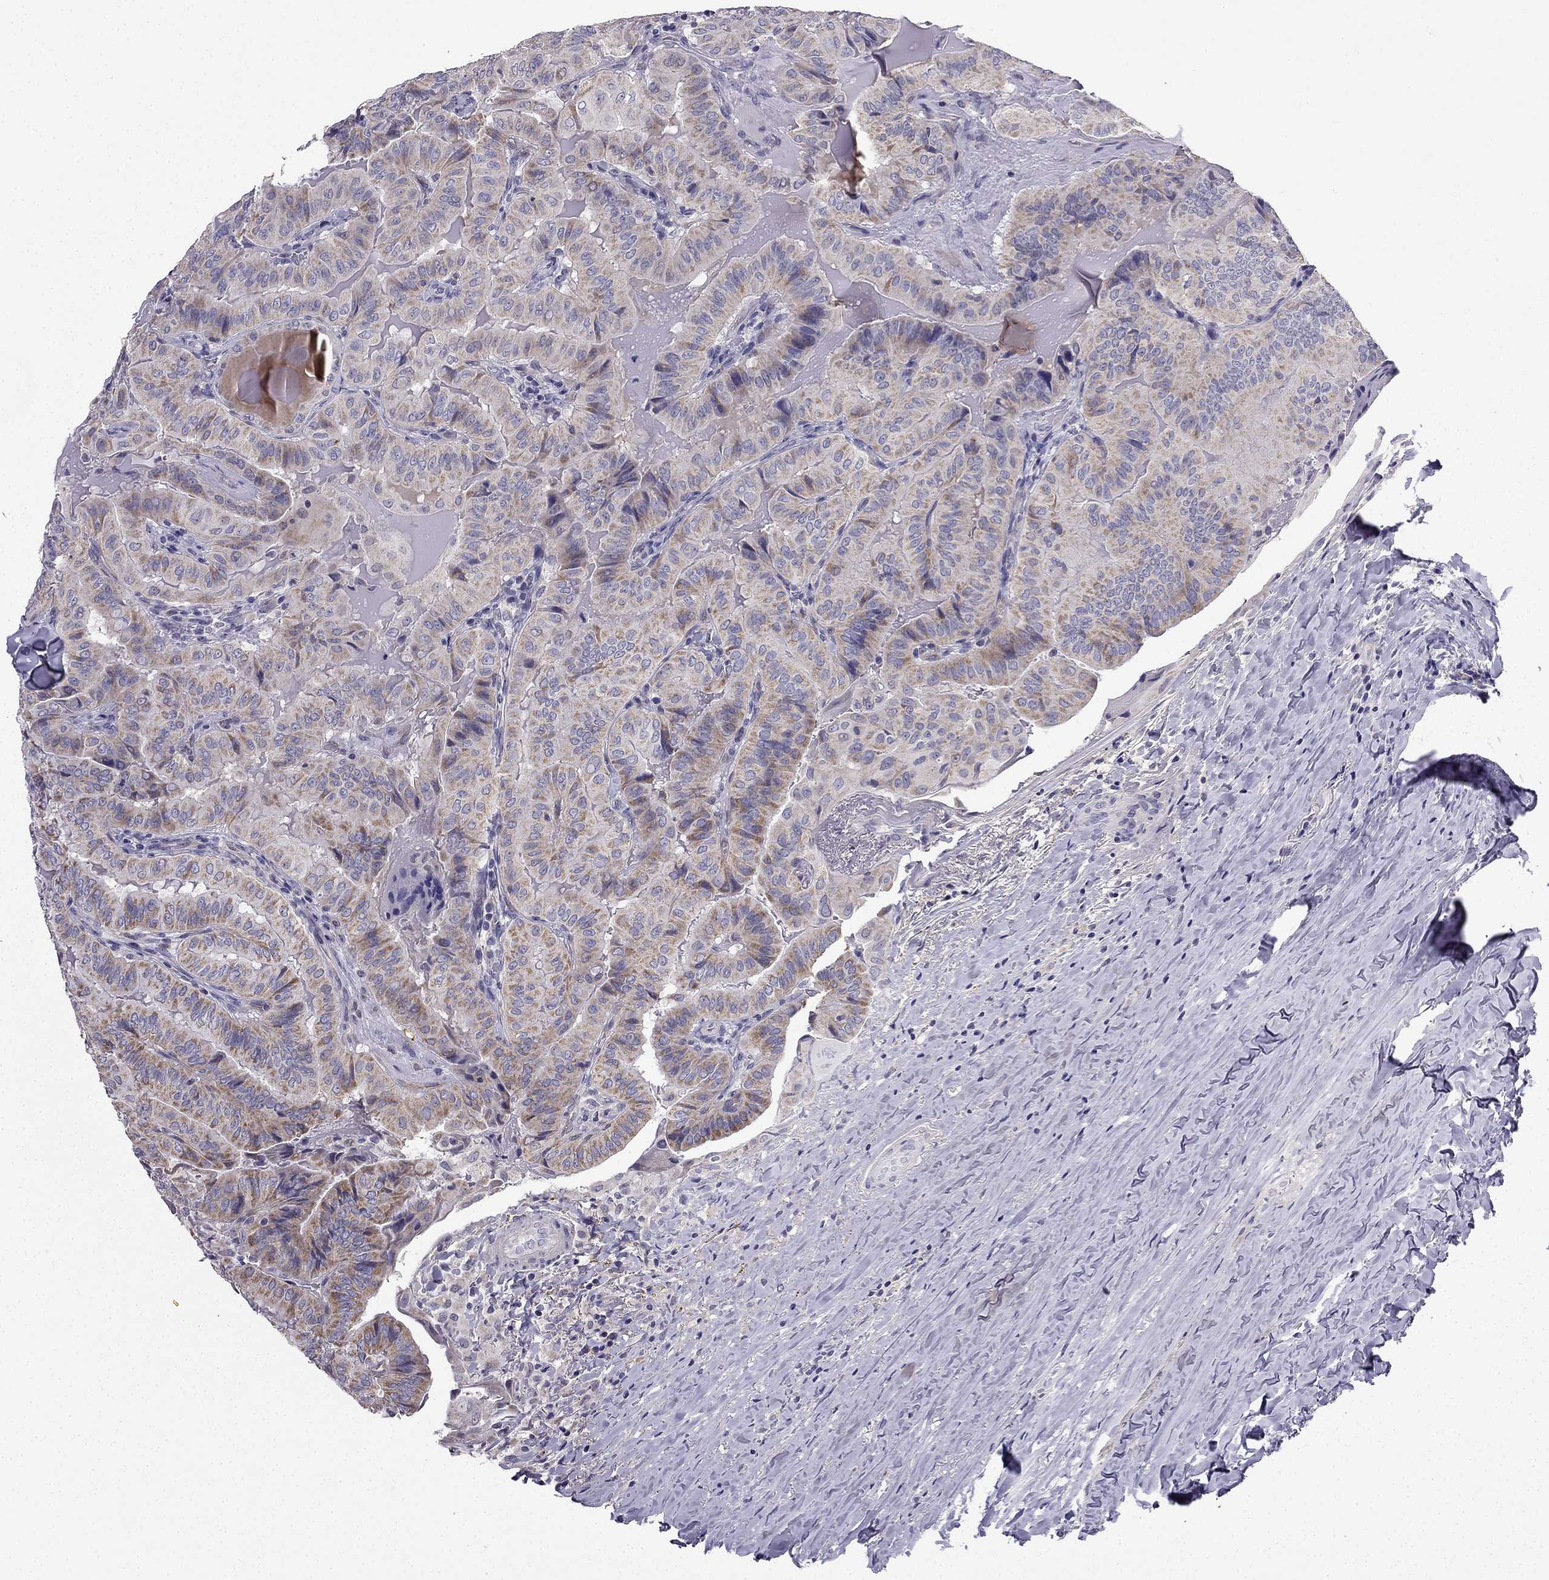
{"staining": {"intensity": "moderate", "quantity": ">75%", "location": "cytoplasmic/membranous"}, "tissue": "thyroid cancer", "cell_type": "Tumor cells", "image_type": "cancer", "snomed": [{"axis": "morphology", "description": "Papillary adenocarcinoma, NOS"}, {"axis": "topography", "description": "Thyroid gland"}], "caption": "Thyroid papillary adenocarcinoma was stained to show a protein in brown. There is medium levels of moderate cytoplasmic/membranous staining in approximately >75% of tumor cells.", "gene": "SLC6A2", "patient": {"sex": "female", "age": 68}}